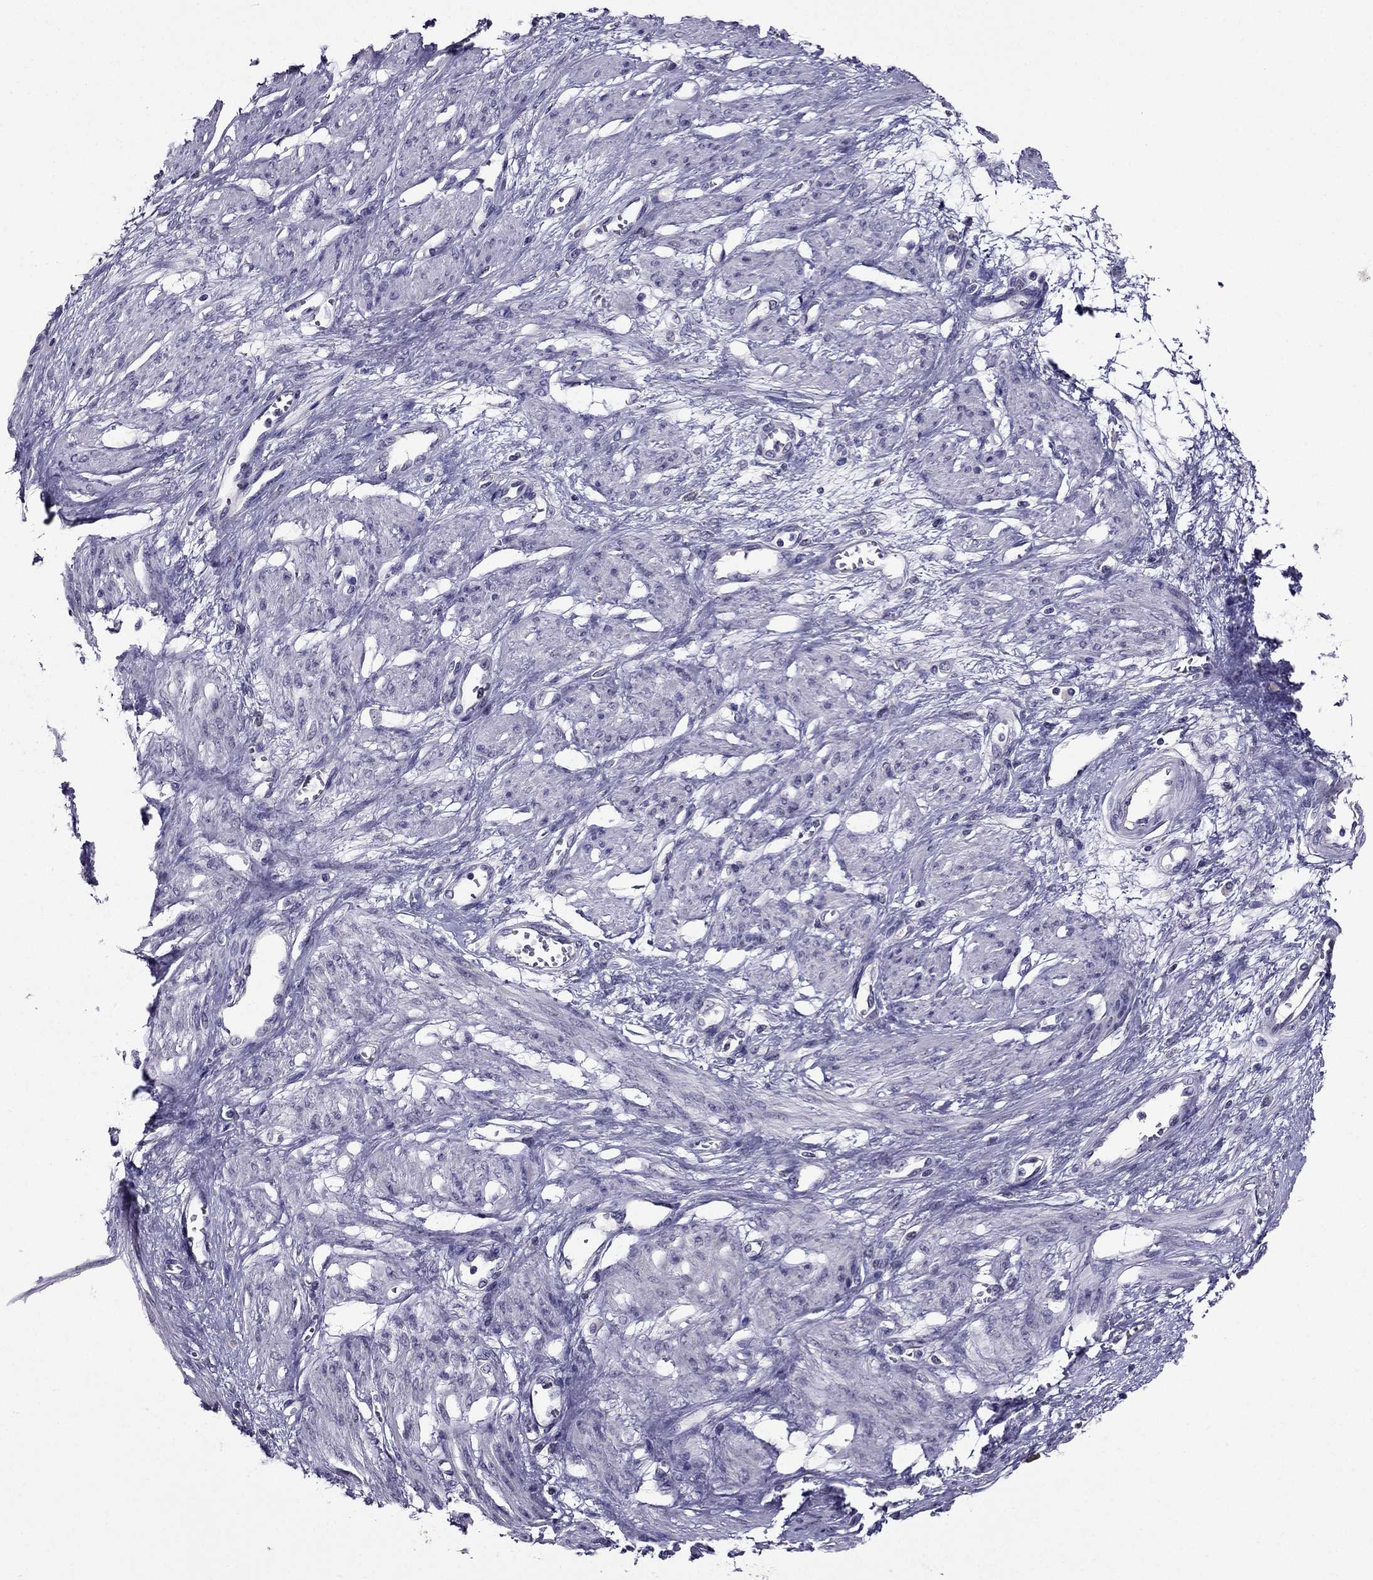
{"staining": {"intensity": "negative", "quantity": "none", "location": "none"}, "tissue": "smooth muscle", "cell_type": "Smooth muscle cells", "image_type": "normal", "snomed": [{"axis": "morphology", "description": "Normal tissue, NOS"}, {"axis": "topography", "description": "Smooth muscle"}, {"axis": "topography", "description": "Uterus"}], "caption": "IHC image of unremarkable human smooth muscle stained for a protein (brown), which reveals no staining in smooth muscle cells.", "gene": "DUSP15", "patient": {"sex": "female", "age": 39}}